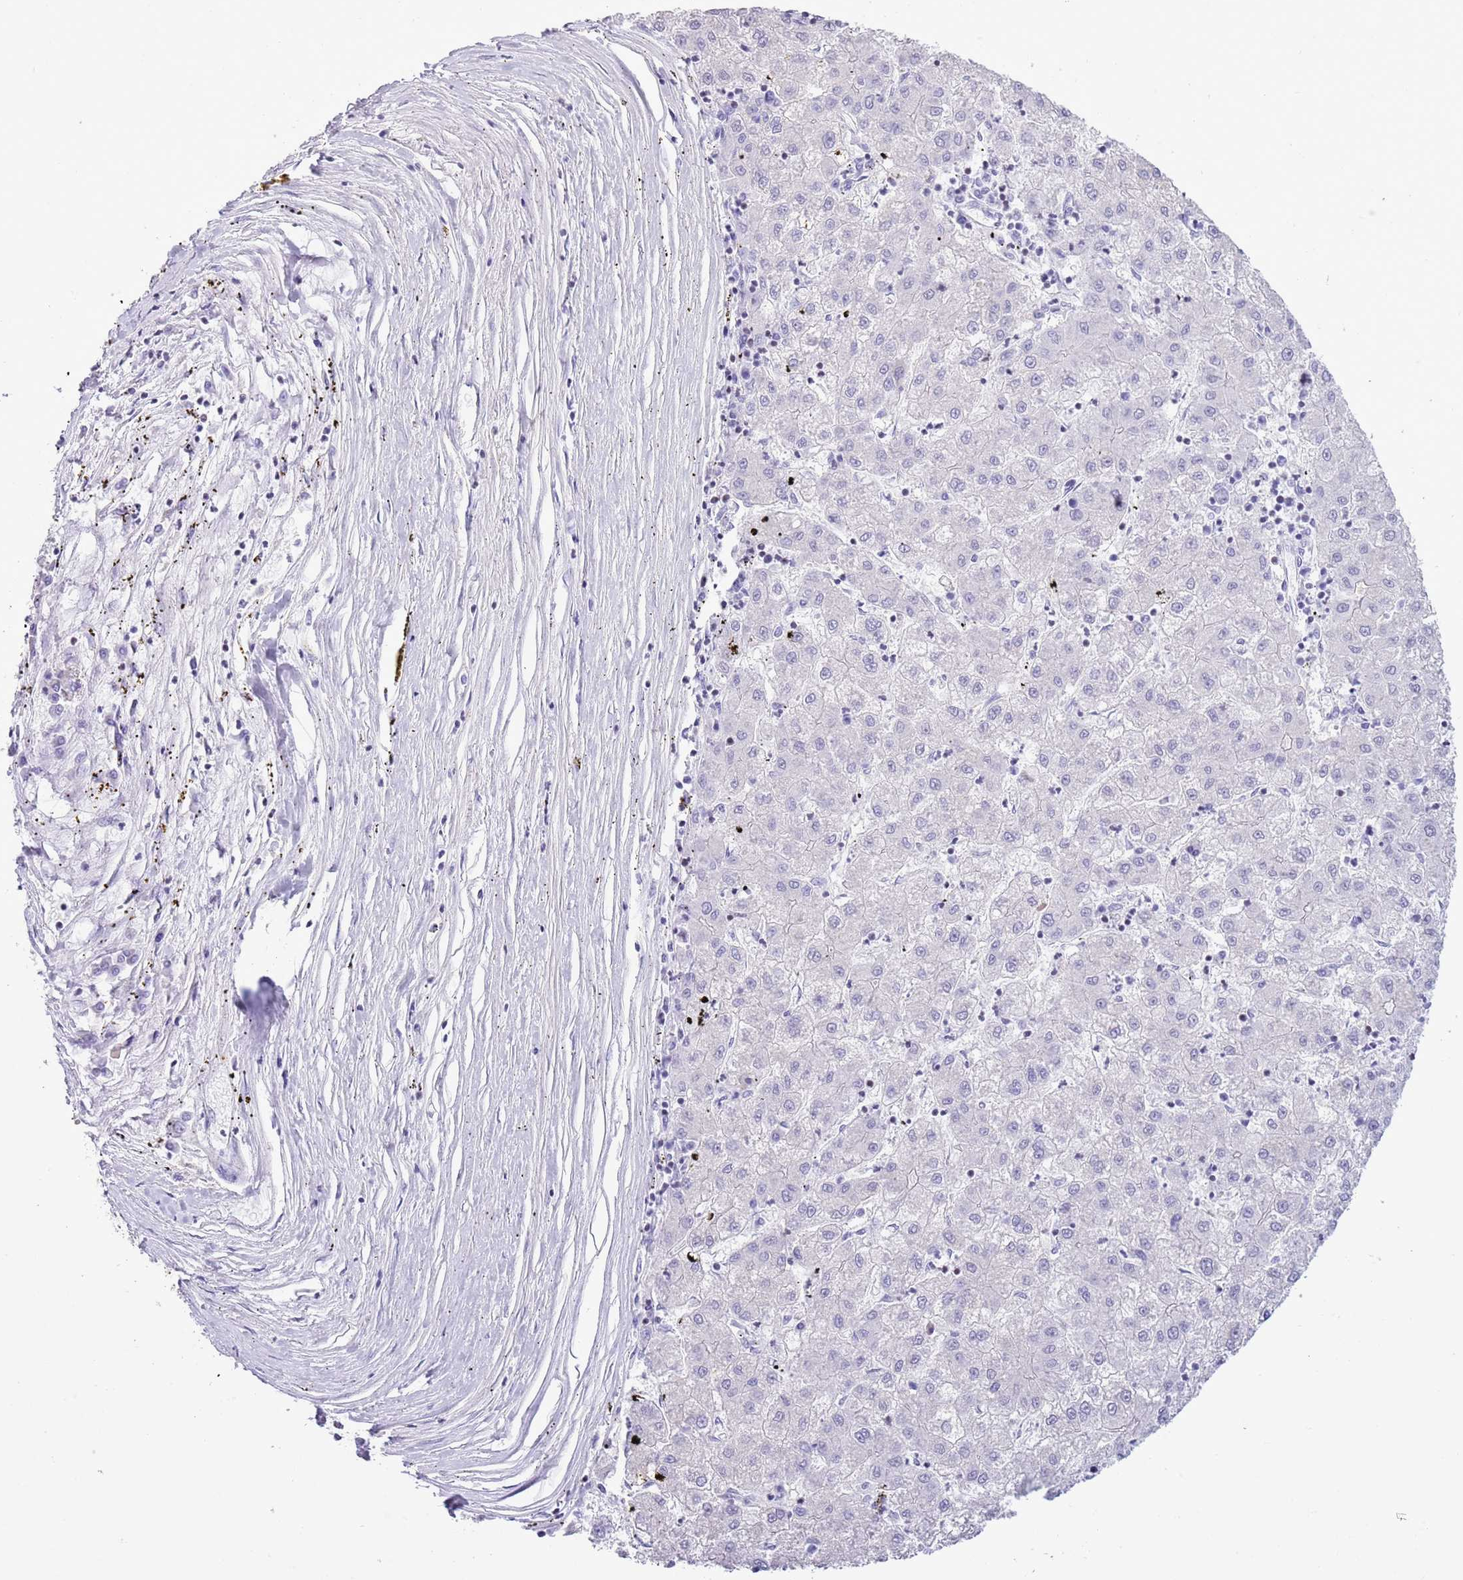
{"staining": {"intensity": "negative", "quantity": "none", "location": "none"}, "tissue": "liver cancer", "cell_type": "Tumor cells", "image_type": "cancer", "snomed": [{"axis": "morphology", "description": "Carcinoma, Hepatocellular, NOS"}, {"axis": "topography", "description": "Liver"}], "caption": "Photomicrograph shows no significant protein staining in tumor cells of hepatocellular carcinoma (liver).", "gene": "BCL11B", "patient": {"sex": "male", "age": 72}}